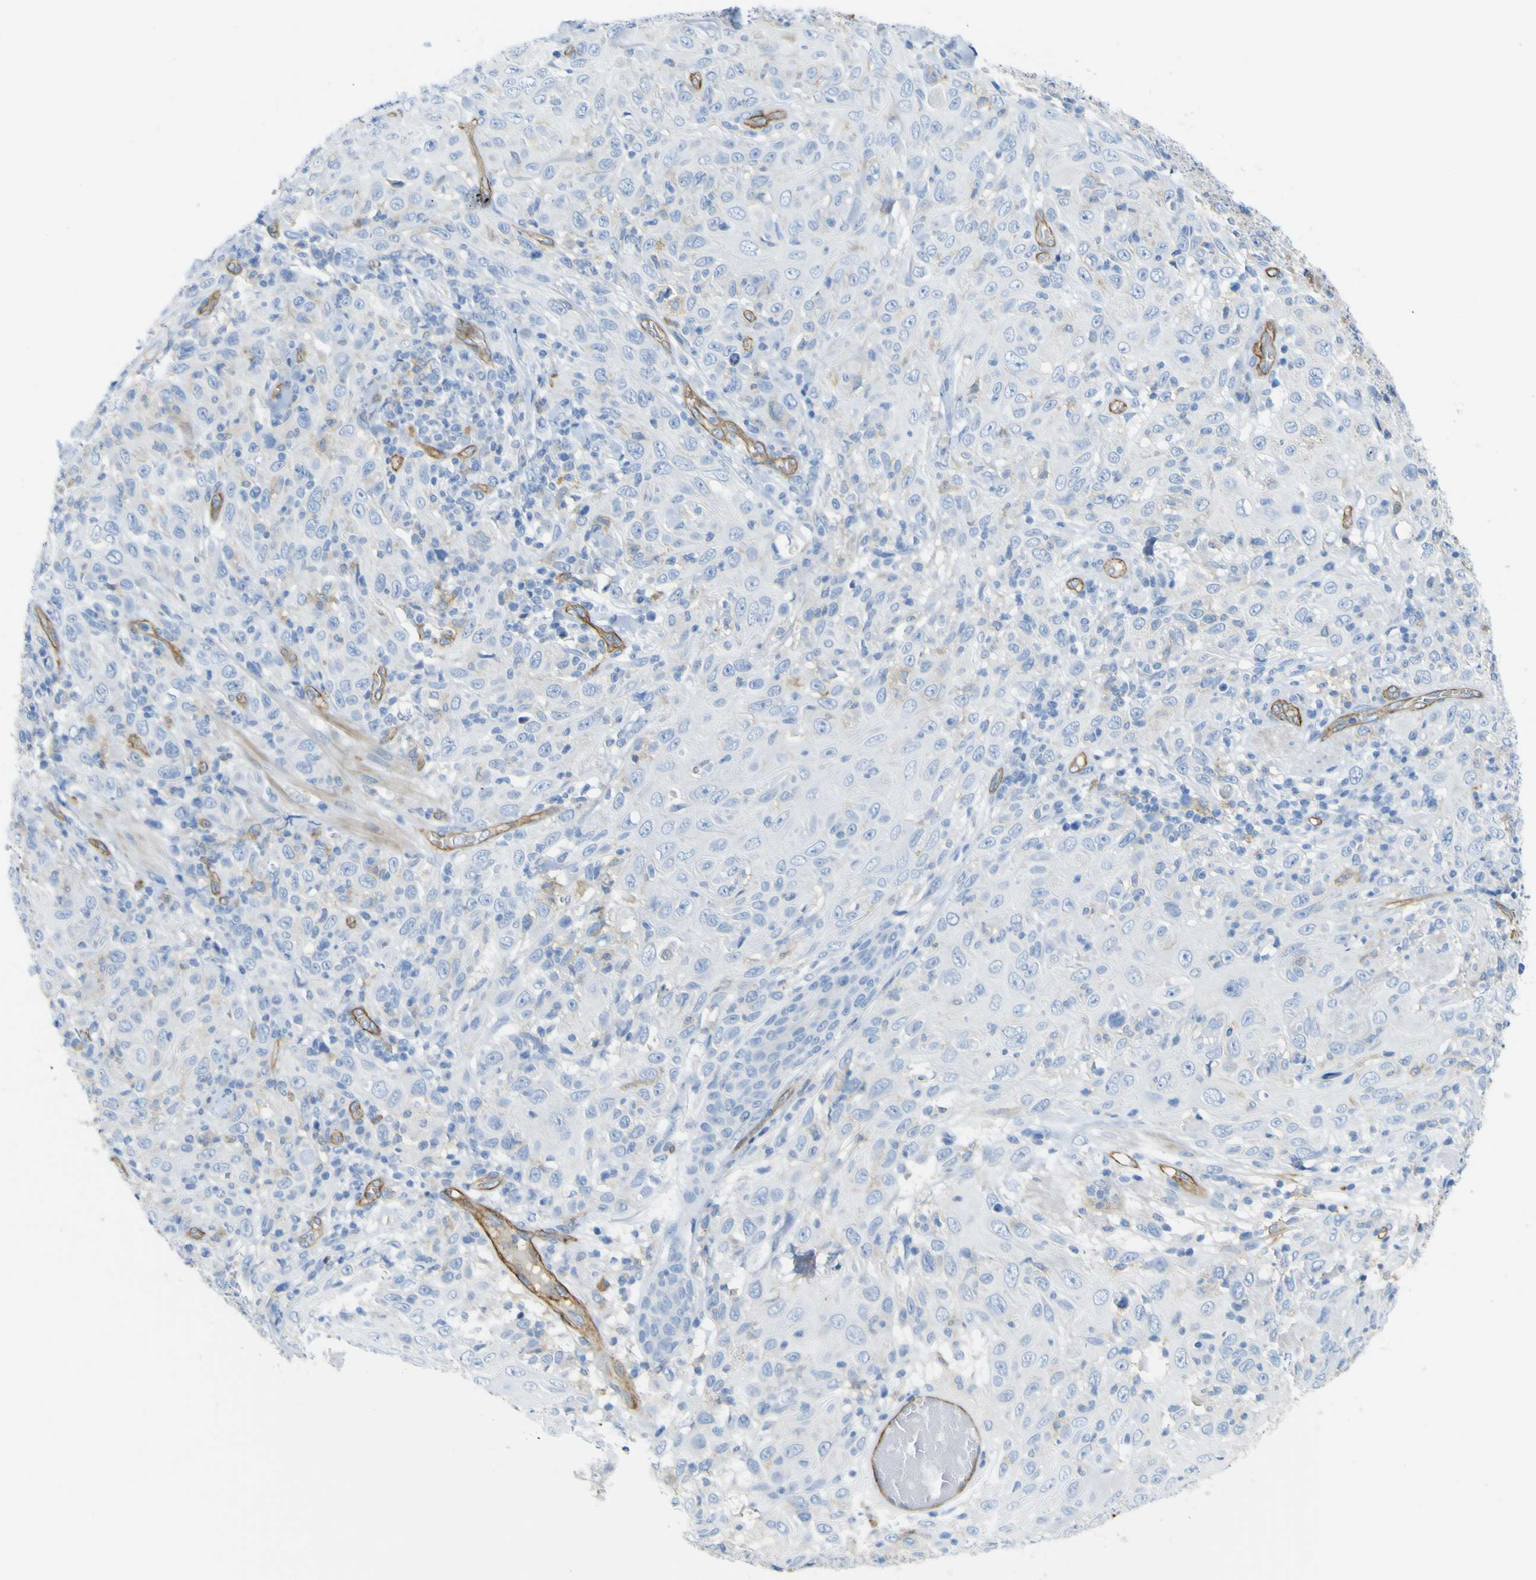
{"staining": {"intensity": "negative", "quantity": "none", "location": "none"}, "tissue": "skin cancer", "cell_type": "Tumor cells", "image_type": "cancer", "snomed": [{"axis": "morphology", "description": "Squamous cell carcinoma, NOS"}, {"axis": "topography", "description": "Skin"}], "caption": "Immunohistochemical staining of human skin cancer (squamous cell carcinoma) shows no significant positivity in tumor cells. (IHC, brightfield microscopy, high magnification).", "gene": "CD93", "patient": {"sex": "female", "age": 88}}